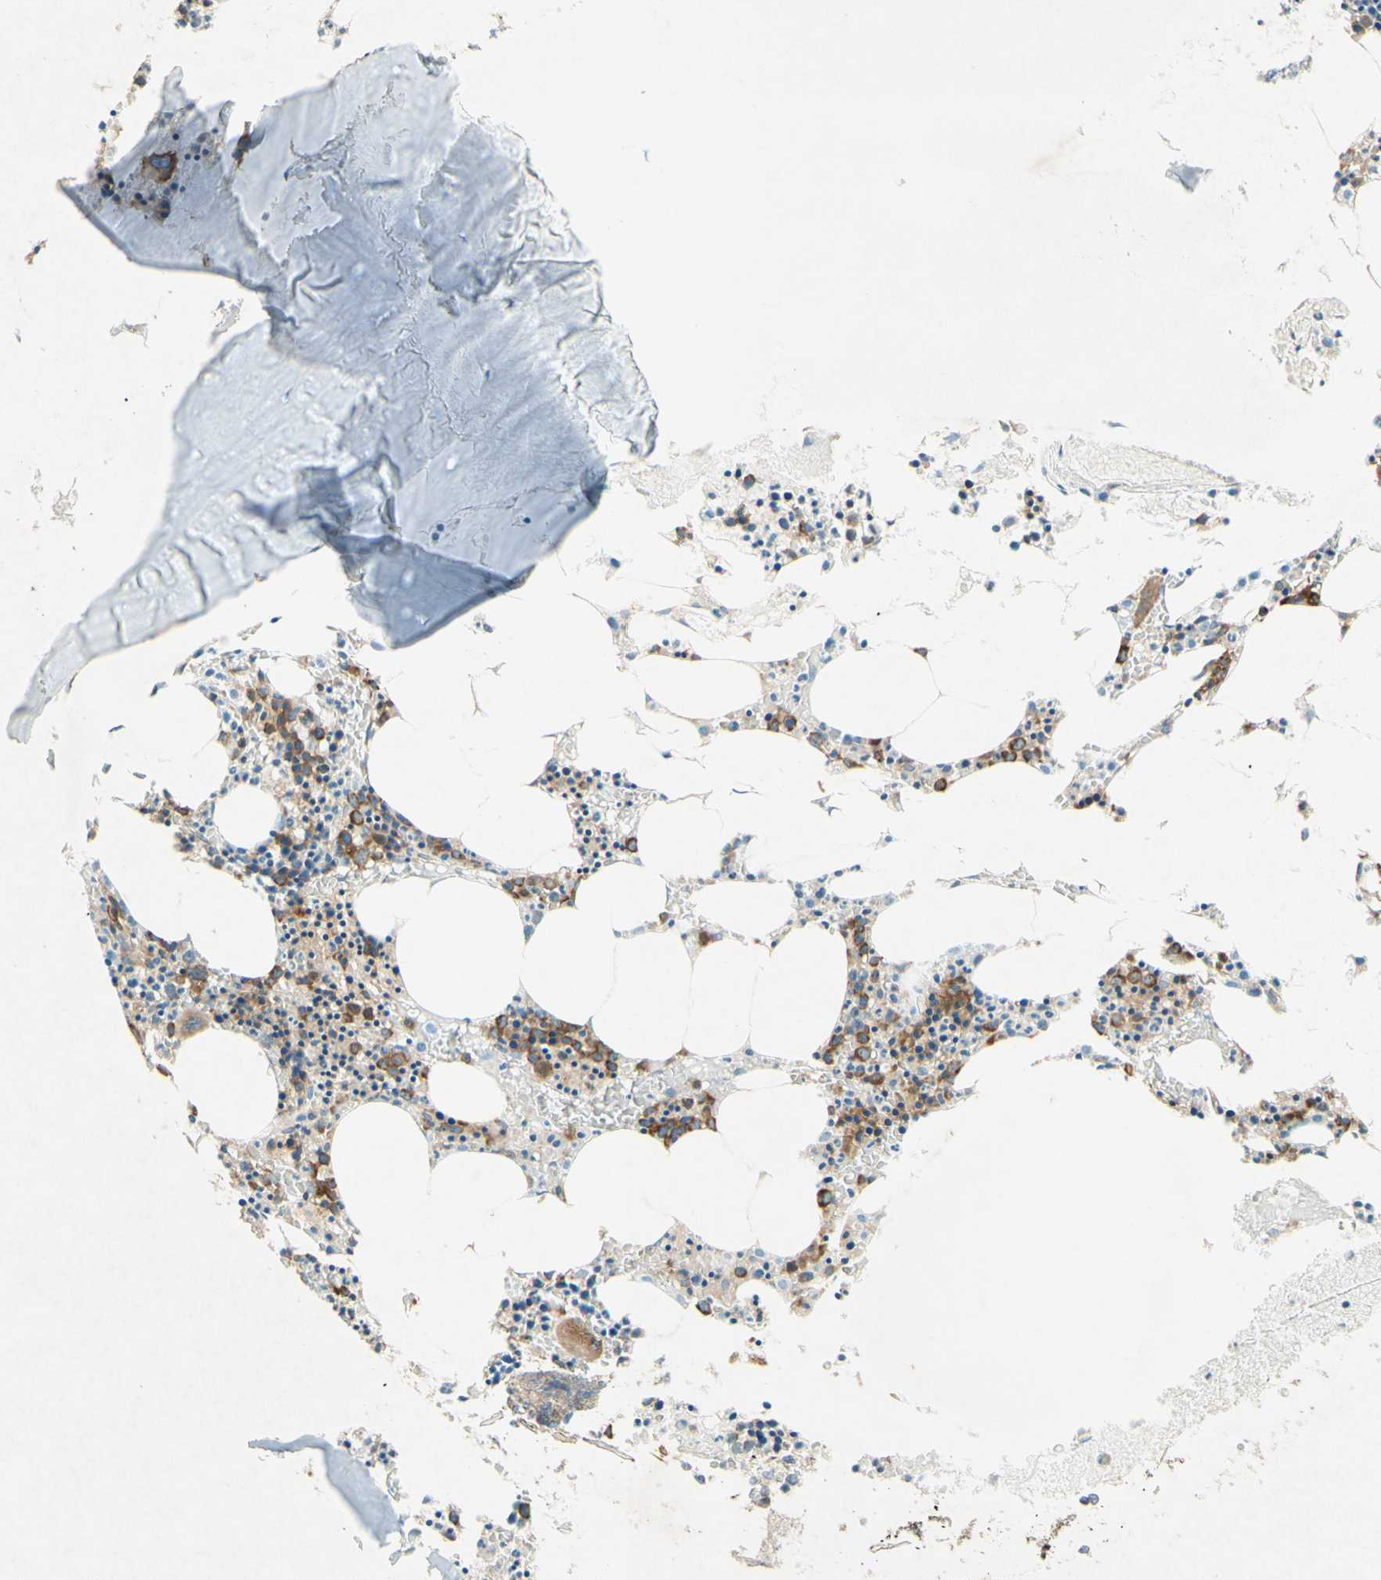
{"staining": {"intensity": "moderate", "quantity": "<25%", "location": "cytoplasmic/membranous"}, "tissue": "bone marrow", "cell_type": "Hematopoietic cells", "image_type": "normal", "snomed": [{"axis": "morphology", "description": "Normal tissue, NOS"}, {"axis": "morphology", "description": "Inflammation, NOS"}, {"axis": "topography", "description": "Bone marrow"}], "caption": "High-power microscopy captured an immunohistochemistry micrograph of normal bone marrow, revealing moderate cytoplasmic/membranous positivity in about <25% of hematopoietic cells.", "gene": "PABPC1", "patient": {"sex": "male", "age": 14}}